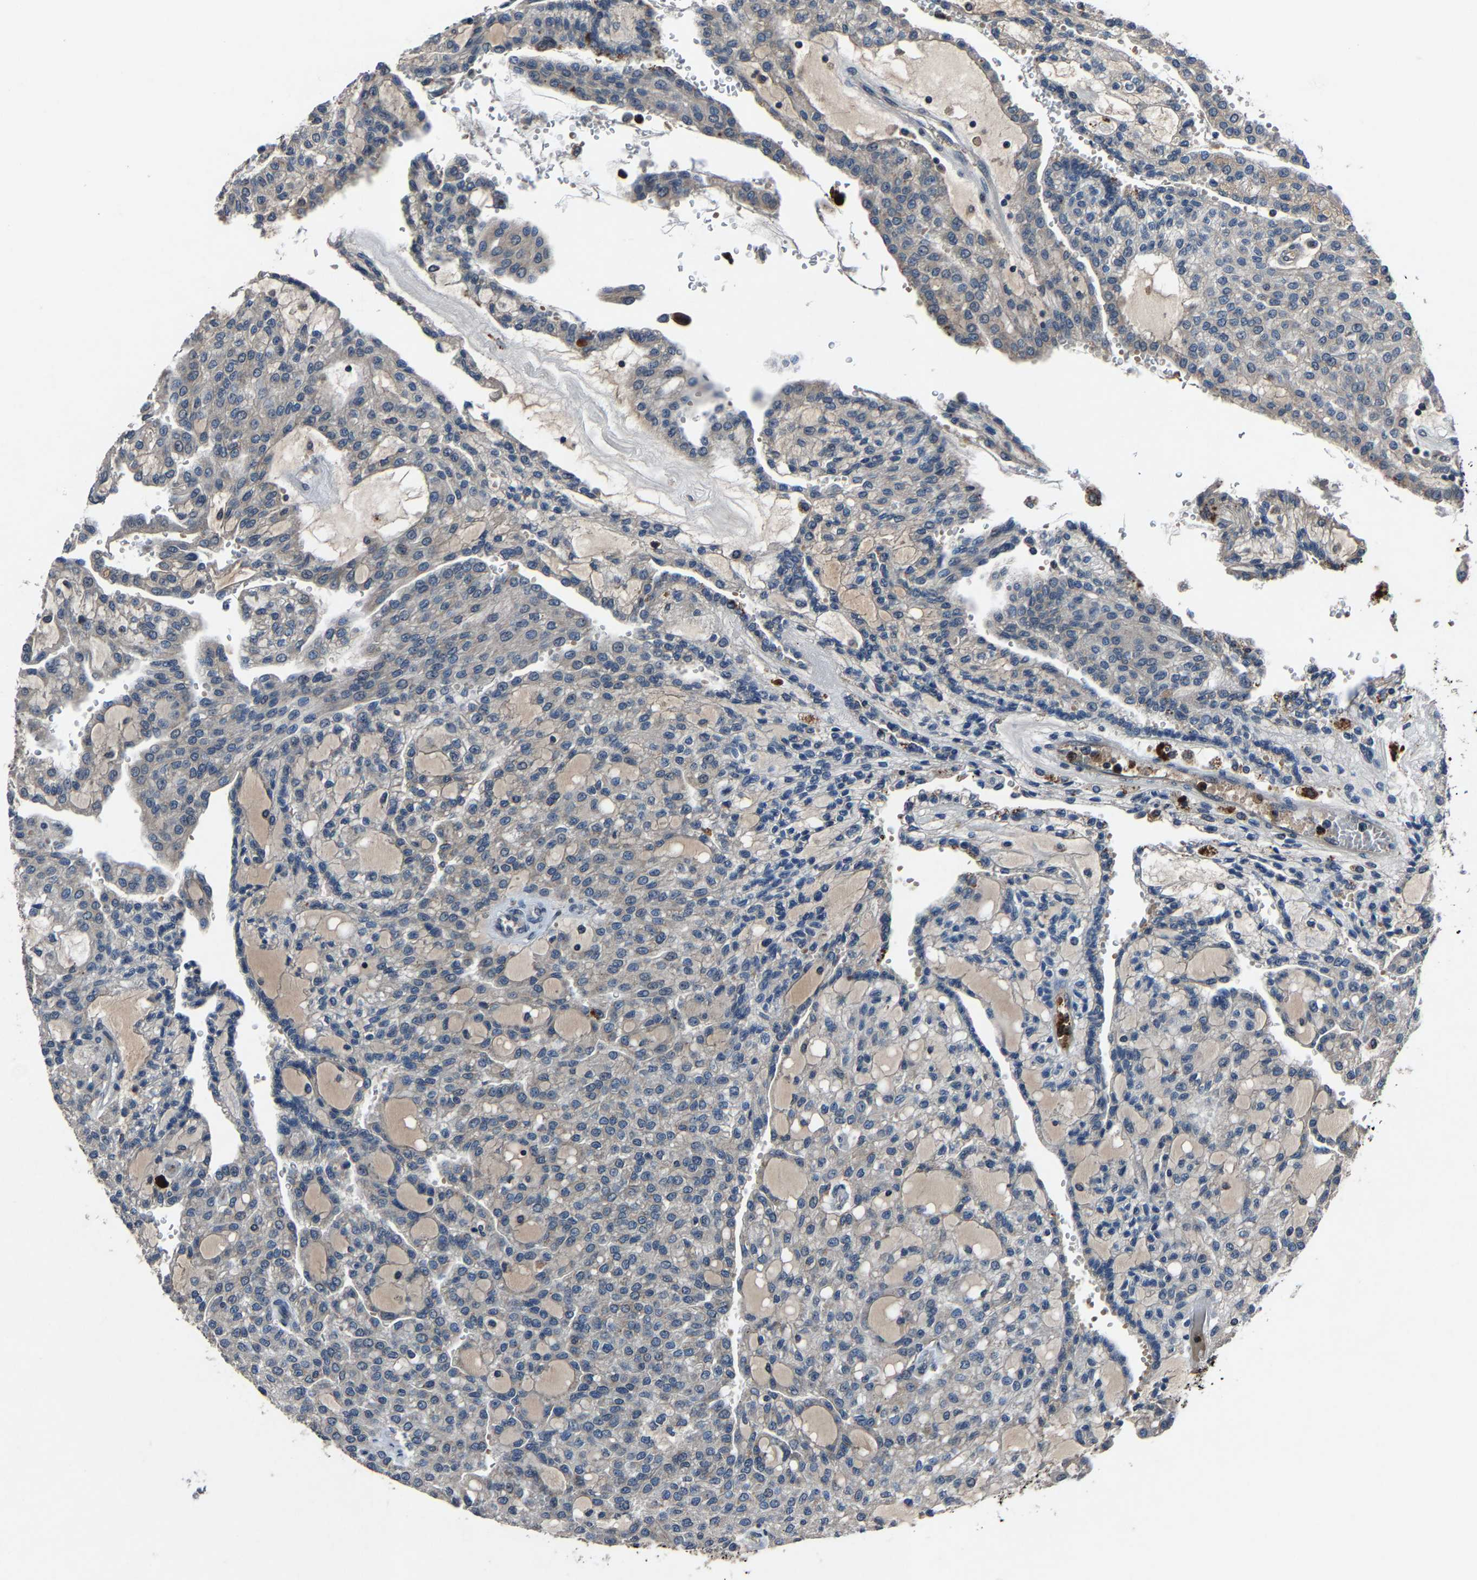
{"staining": {"intensity": "negative", "quantity": "none", "location": "none"}, "tissue": "renal cancer", "cell_type": "Tumor cells", "image_type": "cancer", "snomed": [{"axis": "morphology", "description": "Adenocarcinoma, NOS"}, {"axis": "topography", "description": "Kidney"}], "caption": "High power microscopy micrograph of an immunohistochemistry (IHC) micrograph of renal cancer (adenocarcinoma), revealing no significant staining in tumor cells.", "gene": "PCNX2", "patient": {"sex": "male", "age": 63}}